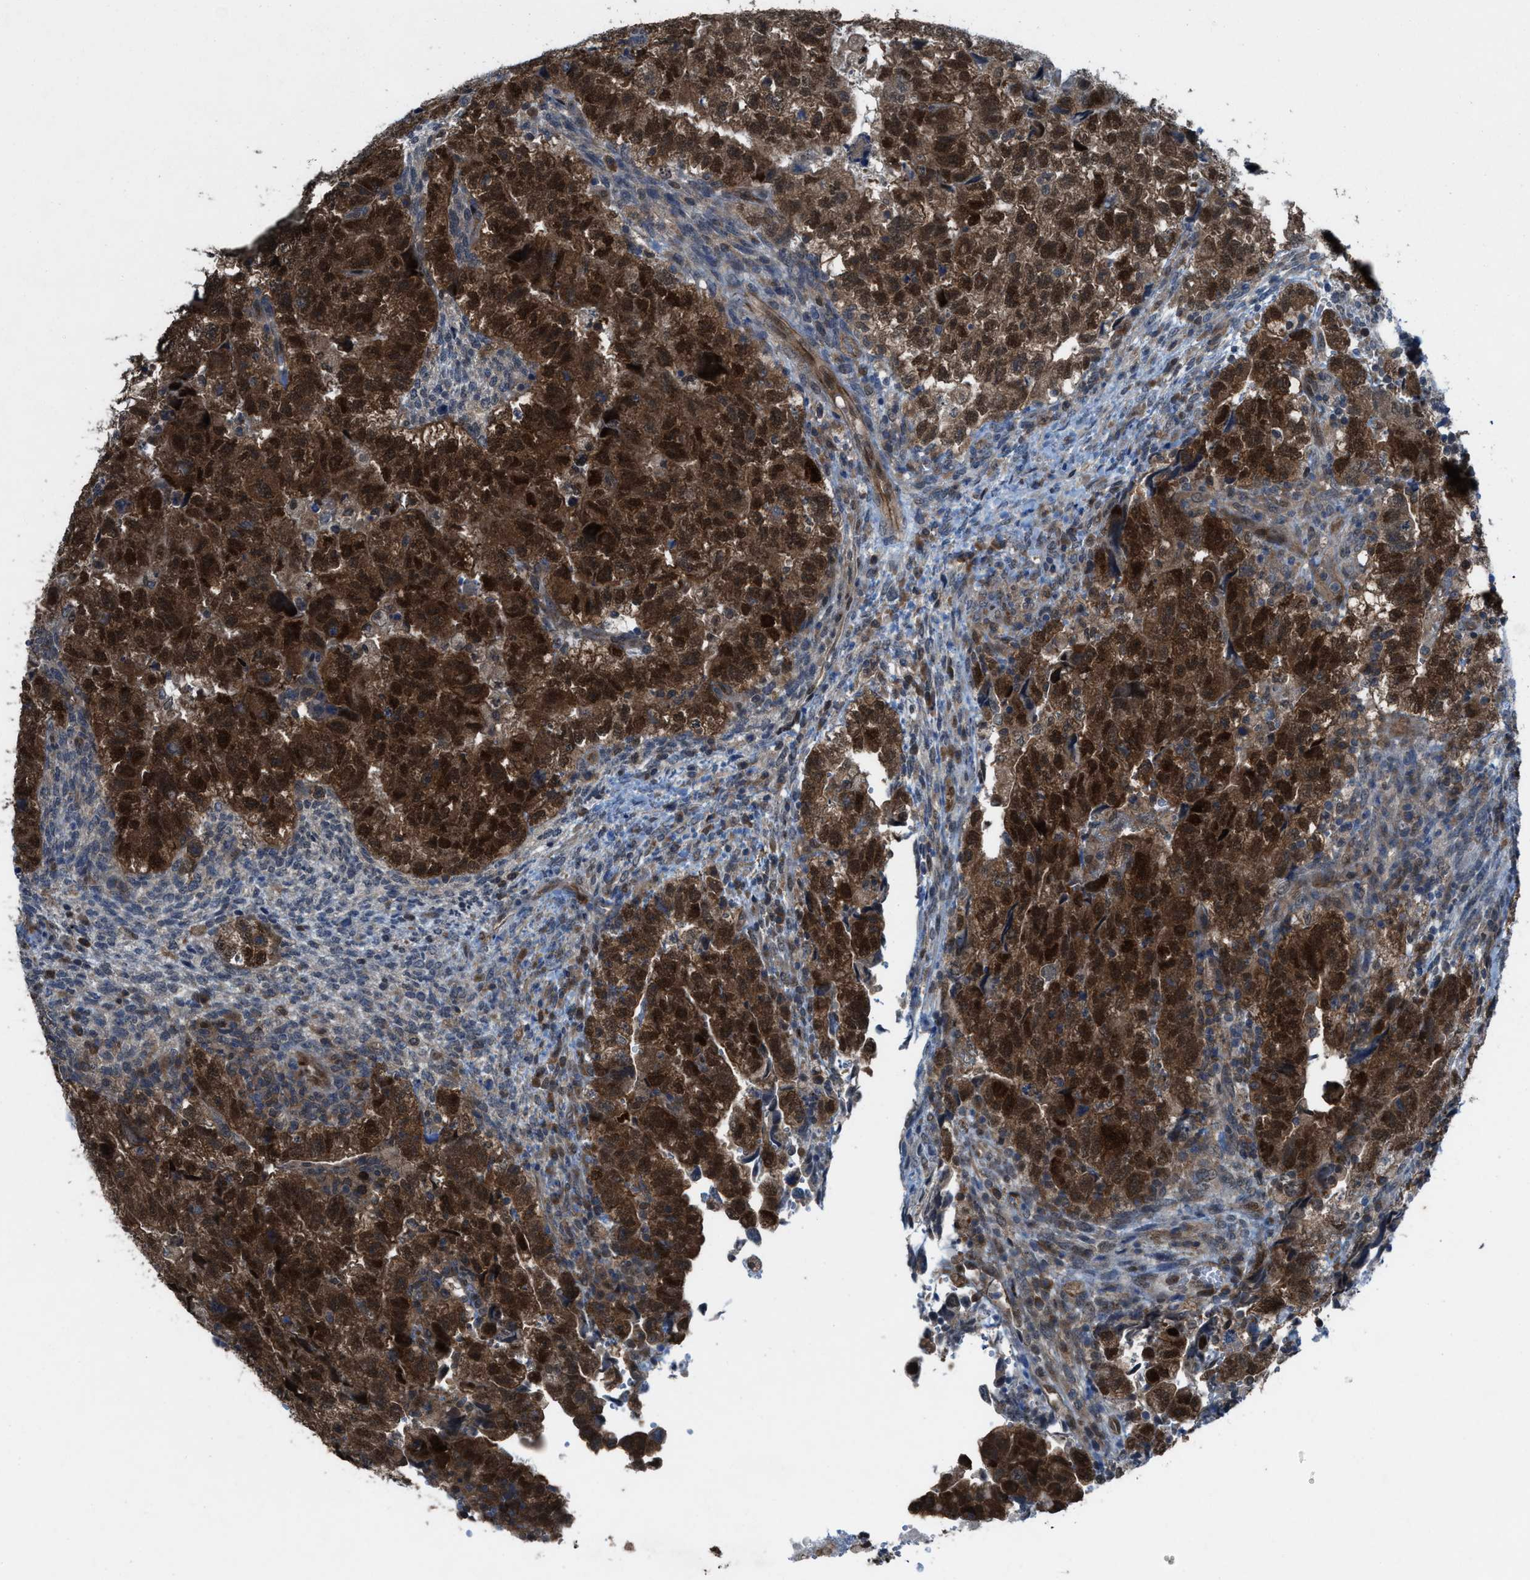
{"staining": {"intensity": "strong", "quantity": ">75%", "location": "cytoplasmic/membranous,nuclear"}, "tissue": "testis cancer", "cell_type": "Tumor cells", "image_type": "cancer", "snomed": [{"axis": "morphology", "description": "Carcinoma, Embryonal, NOS"}, {"axis": "topography", "description": "Testis"}], "caption": "Tumor cells reveal high levels of strong cytoplasmic/membranous and nuclear positivity in approximately >75% of cells in testis cancer (embryonal carcinoma). (DAB IHC with brightfield microscopy, high magnification).", "gene": "PLAA", "patient": {"sex": "male", "age": 36}}